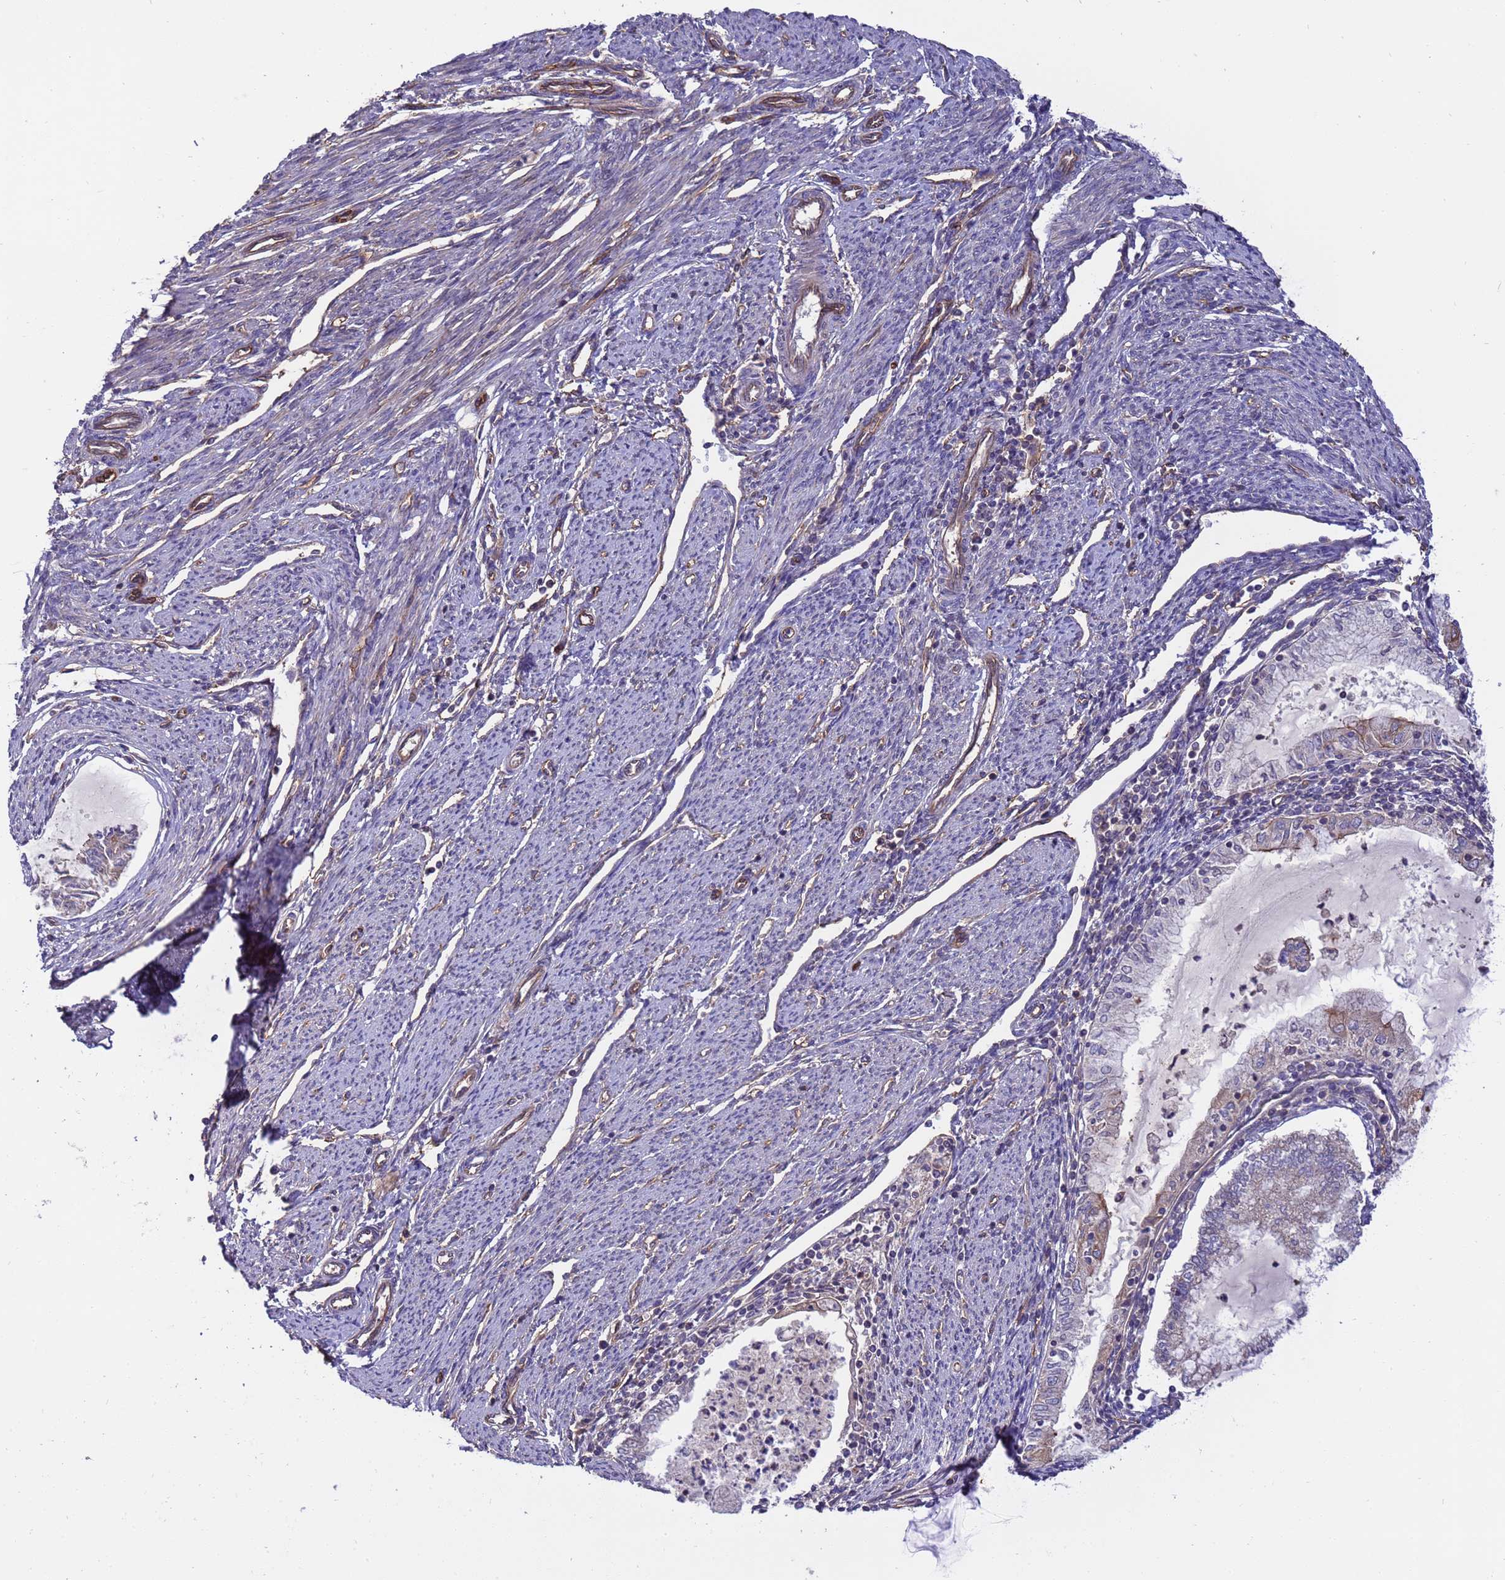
{"staining": {"intensity": "strong", "quantity": "<25%", "location": "cytoplasmic/membranous"}, "tissue": "endometrial cancer", "cell_type": "Tumor cells", "image_type": "cancer", "snomed": [{"axis": "morphology", "description": "Adenocarcinoma, NOS"}, {"axis": "topography", "description": "Endometrium"}], "caption": "Immunohistochemical staining of endometrial cancer demonstrates strong cytoplasmic/membranous protein staining in approximately <25% of tumor cells. (DAB (3,3'-diaminobenzidine) IHC with brightfield microscopy, high magnification).", "gene": "SMCO3", "patient": {"sex": "female", "age": 79}}